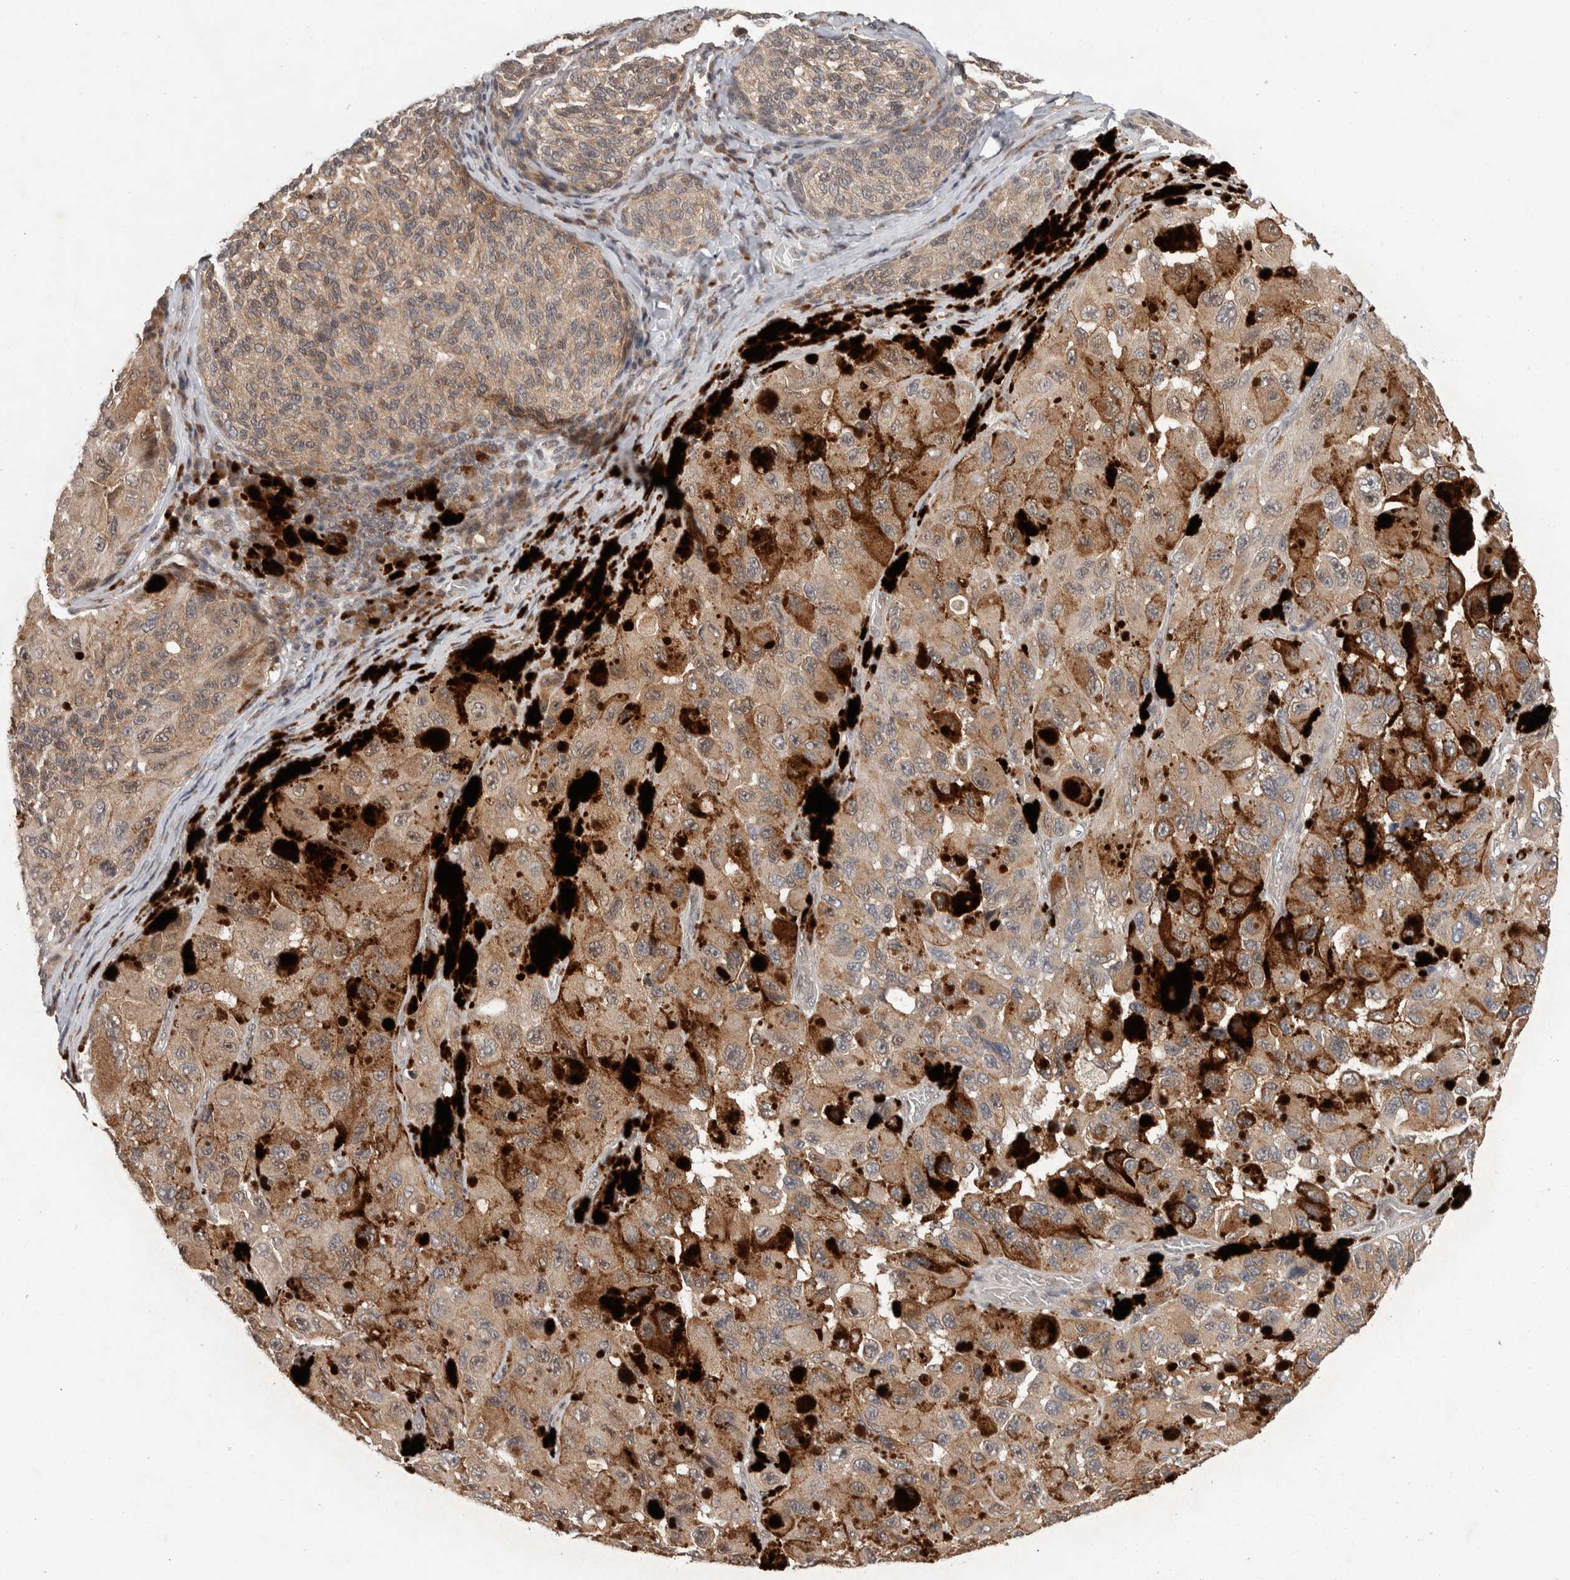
{"staining": {"intensity": "weak", "quantity": ">75%", "location": "cytoplasmic/membranous"}, "tissue": "melanoma", "cell_type": "Tumor cells", "image_type": "cancer", "snomed": [{"axis": "morphology", "description": "Malignant melanoma, NOS"}, {"axis": "topography", "description": "Skin"}], "caption": "This photomicrograph exhibits melanoma stained with IHC to label a protein in brown. The cytoplasmic/membranous of tumor cells show weak positivity for the protein. Nuclei are counter-stained blue.", "gene": "KCNK1", "patient": {"sex": "female", "age": 73}}